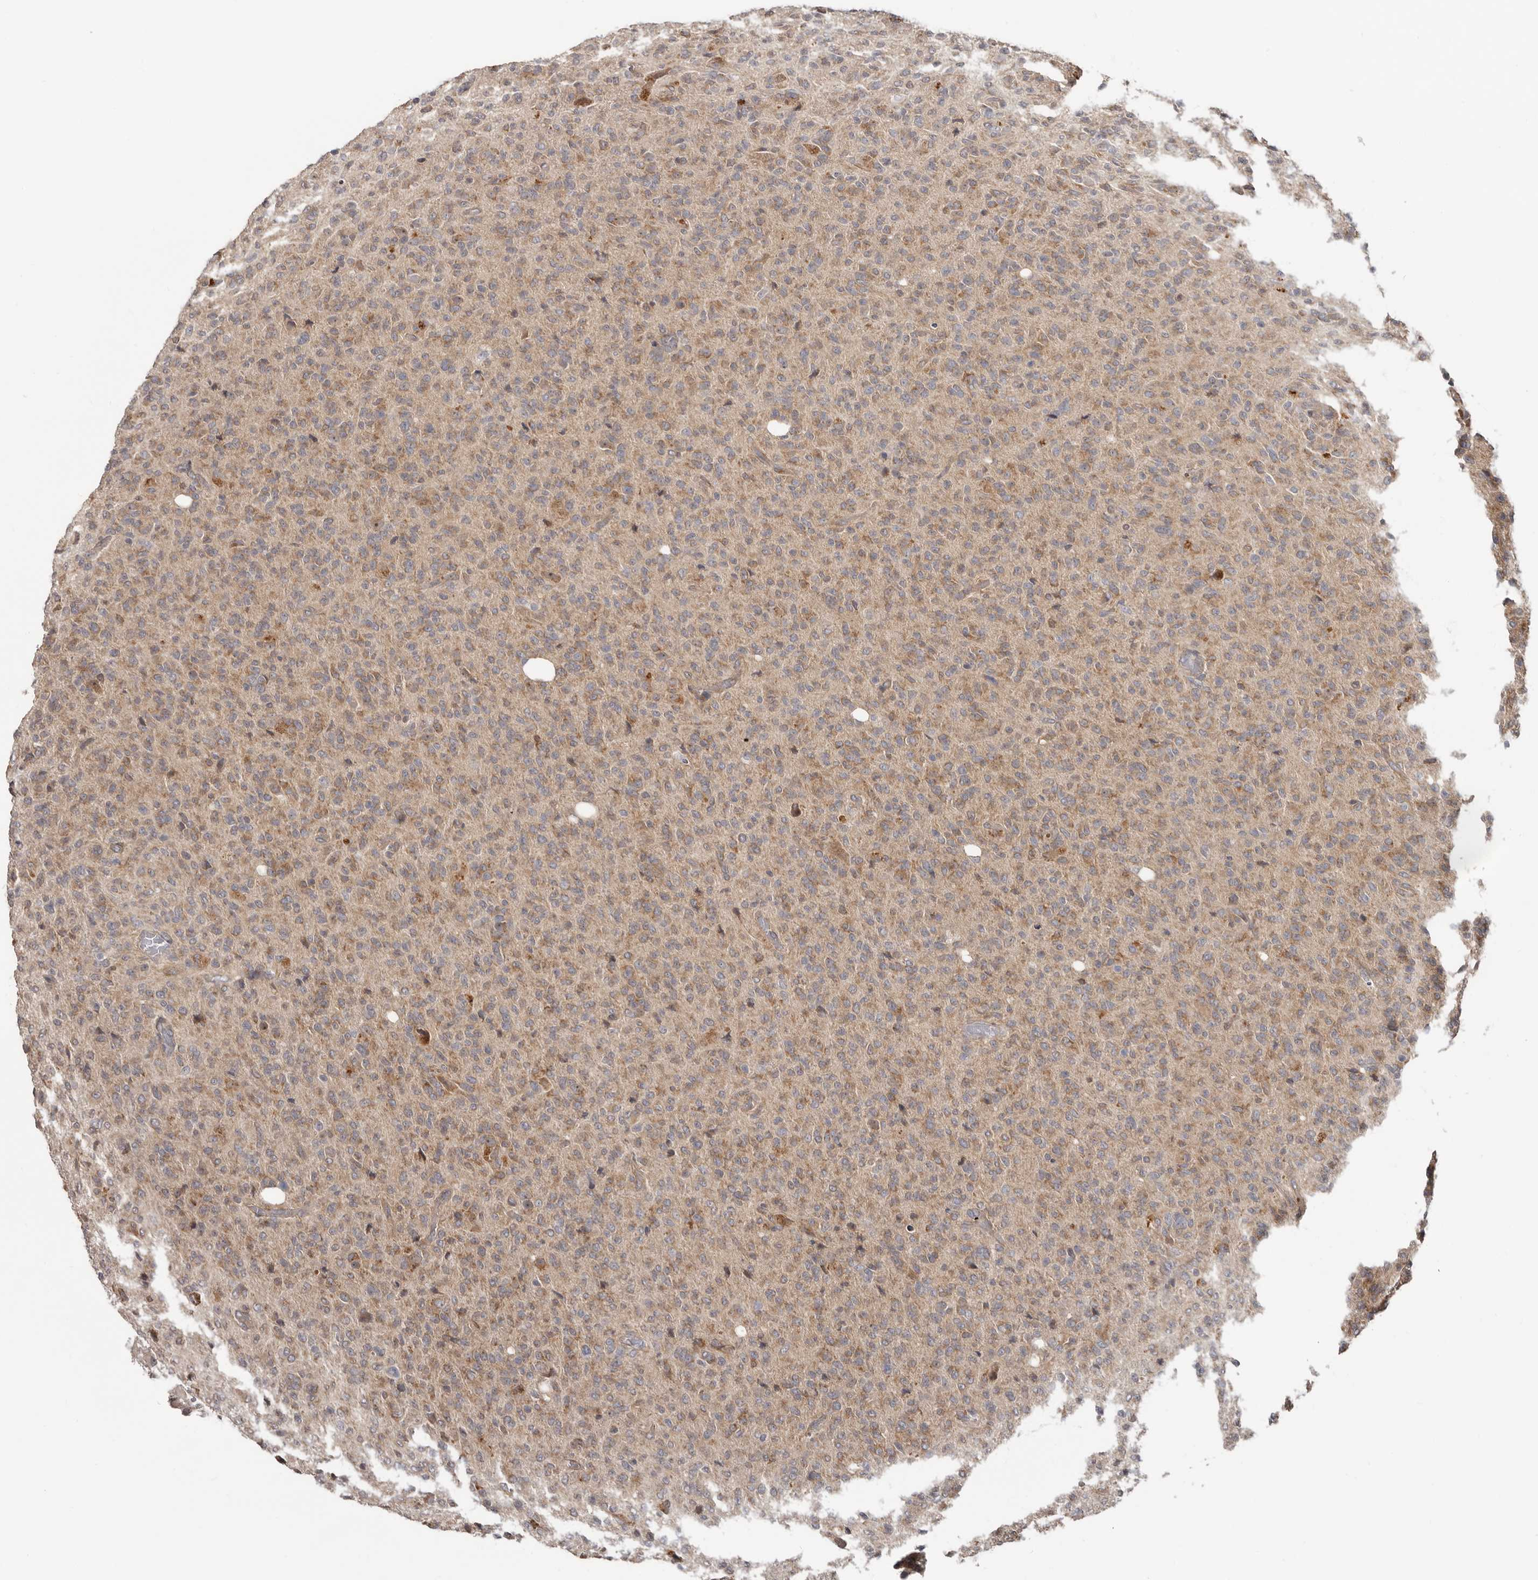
{"staining": {"intensity": "weak", "quantity": ">75%", "location": "cytoplasmic/membranous"}, "tissue": "glioma", "cell_type": "Tumor cells", "image_type": "cancer", "snomed": [{"axis": "morphology", "description": "Glioma, malignant, High grade"}, {"axis": "topography", "description": "Brain"}], "caption": "Protein expression analysis of glioma exhibits weak cytoplasmic/membranous expression in approximately >75% of tumor cells.", "gene": "BAD", "patient": {"sex": "female", "age": 57}}